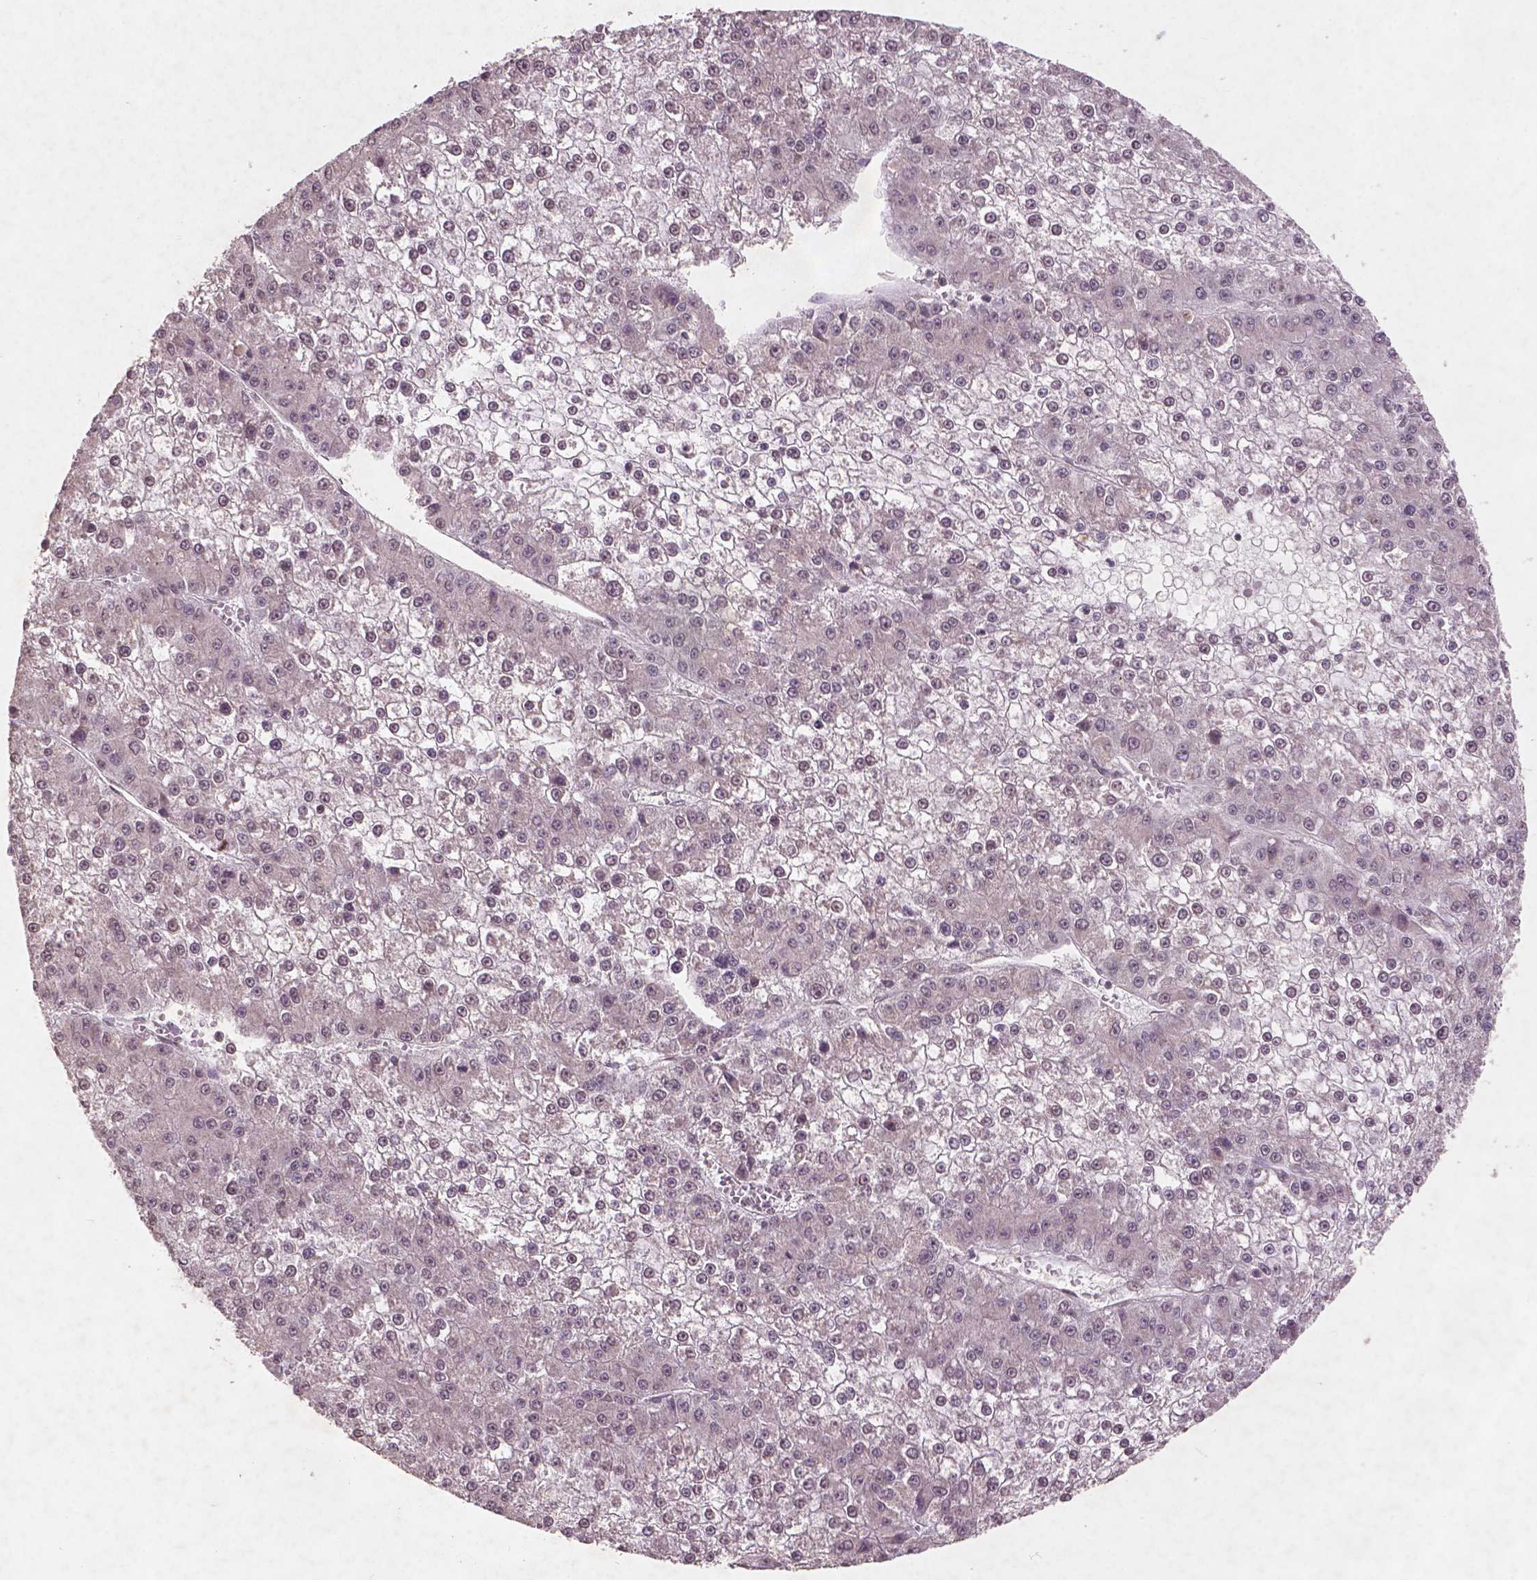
{"staining": {"intensity": "negative", "quantity": "none", "location": "none"}, "tissue": "liver cancer", "cell_type": "Tumor cells", "image_type": "cancer", "snomed": [{"axis": "morphology", "description": "Carcinoma, Hepatocellular, NOS"}, {"axis": "topography", "description": "Liver"}], "caption": "A micrograph of human liver cancer (hepatocellular carcinoma) is negative for staining in tumor cells.", "gene": "SMAD2", "patient": {"sex": "female", "age": 73}}